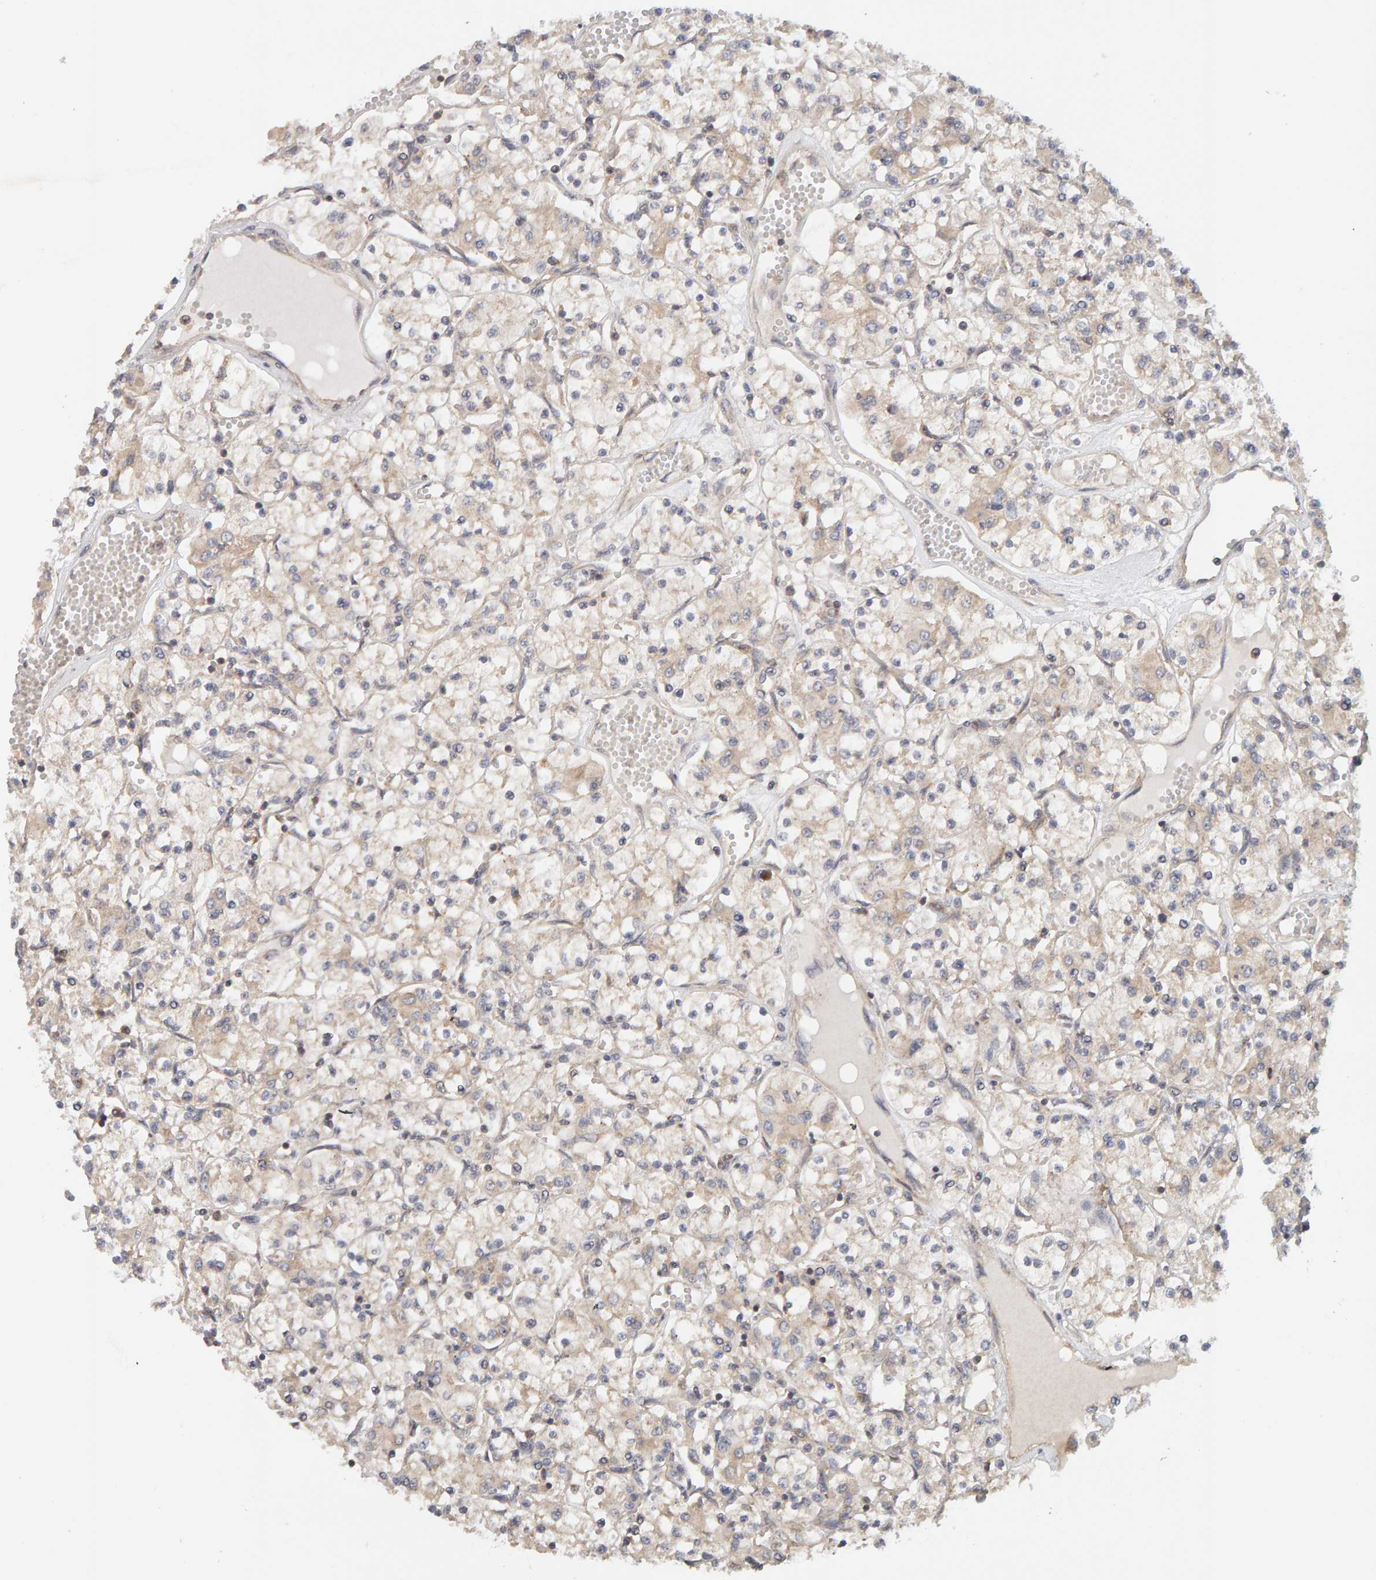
{"staining": {"intensity": "weak", "quantity": "<25%", "location": "cytoplasmic/membranous"}, "tissue": "renal cancer", "cell_type": "Tumor cells", "image_type": "cancer", "snomed": [{"axis": "morphology", "description": "Adenocarcinoma, NOS"}, {"axis": "topography", "description": "Kidney"}], "caption": "The image shows no staining of tumor cells in renal cancer.", "gene": "DNAJC7", "patient": {"sex": "female", "age": 59}}